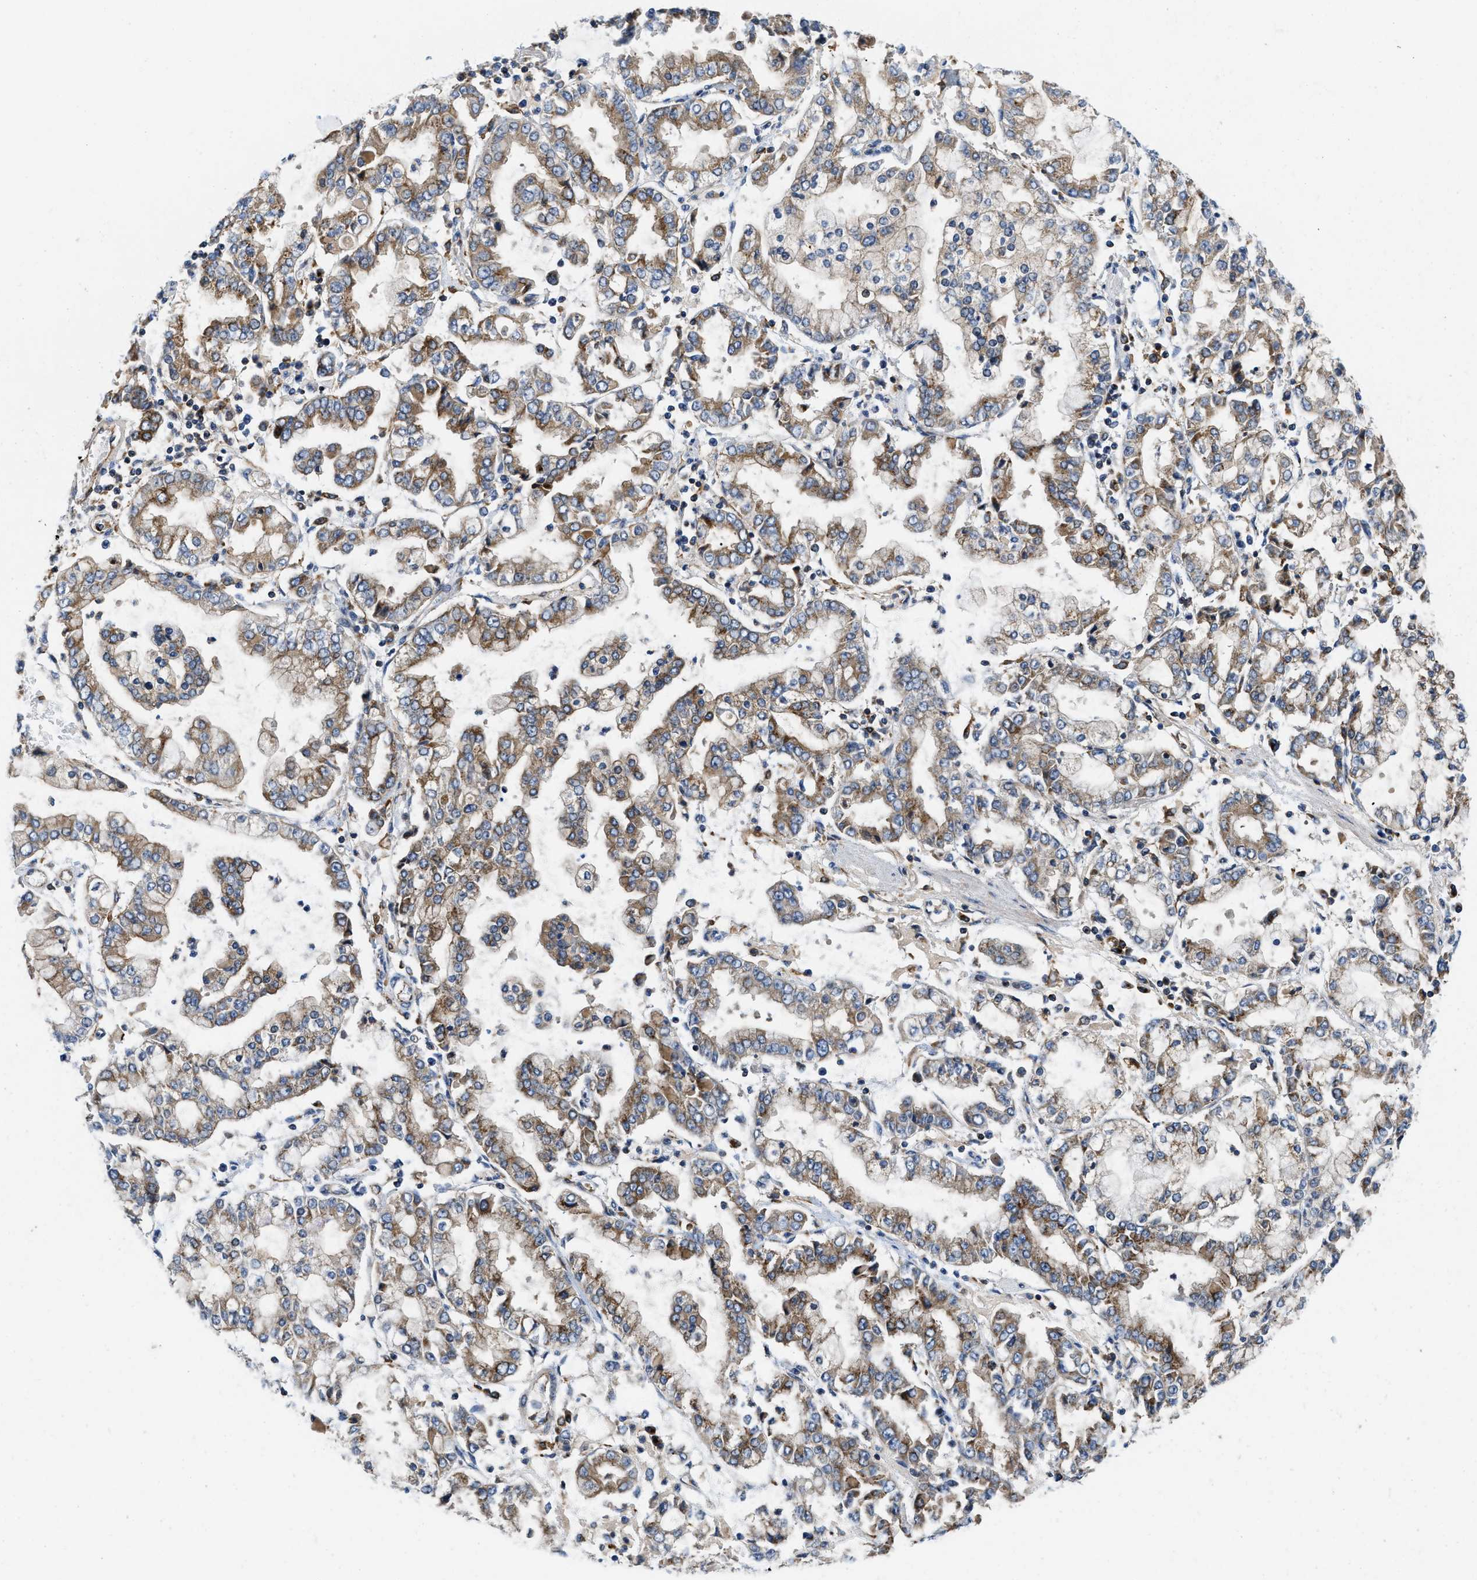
{"staining": {"intensity": "moderate", "quantity": "25%-75%", "location": "cytoplasmic/membranous"}, "tissue": "stomach cancer", "cell_type": "Tumor cells", "image_type": "cancer", "snomed": [{"axis": "morphology", "description": "Adenocarcinoma, NOS"}, {"axis": "topography", "description": "Stomach"}], "caption": "Approximately 25%-75% of tumor cells in stomach adenocarcinoma exhibit moderate cytoplasmic/membranous protein staining as visualized by brown immunohistochemical staining.", "gene": "ENPP4", "patient": {"sex": "male", "age": 76}}